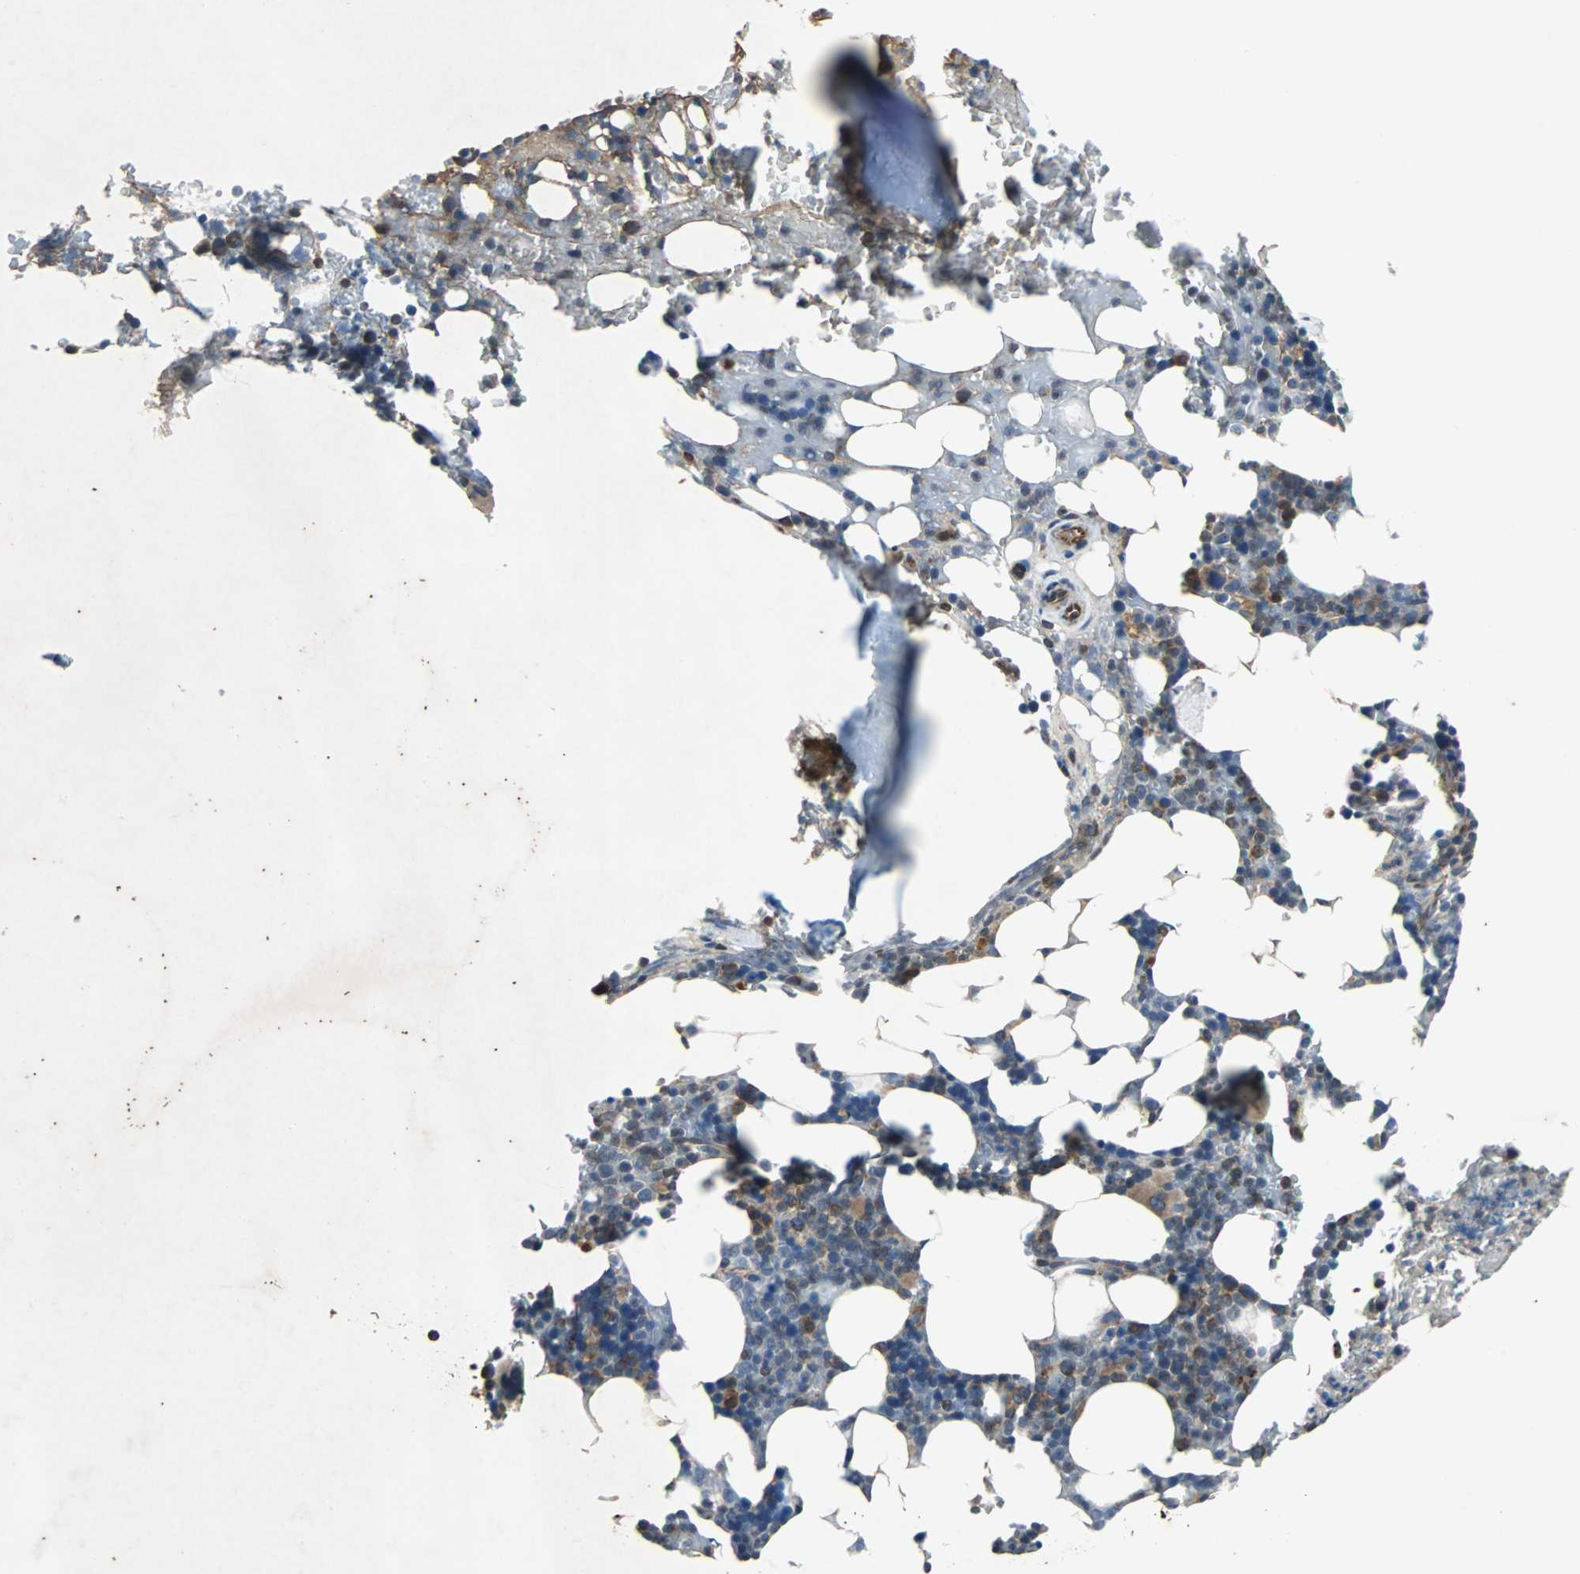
{"staining": {"intensity": "strong", "quantity": "25%-75%", "location": "cytoplasmic/membranous,nuclear"}, "tissue": "bone marrow", "cell_type": "Hematopoietic cells", "image_type": "normal", "snomed": [{"axis": "morphology", "description": "Normal tissue, NOS"}, {"axis": "topography", "description": "Bone marrow"}], "caption": "Hematopoietic cells exhibit strong cytoplasmic/membranous,nuclear positivity in about 25%-75% of cells in unremarkable bone marrow.", "gene": "ACTR3", "patient": {"sex": "female", "age": 73}}